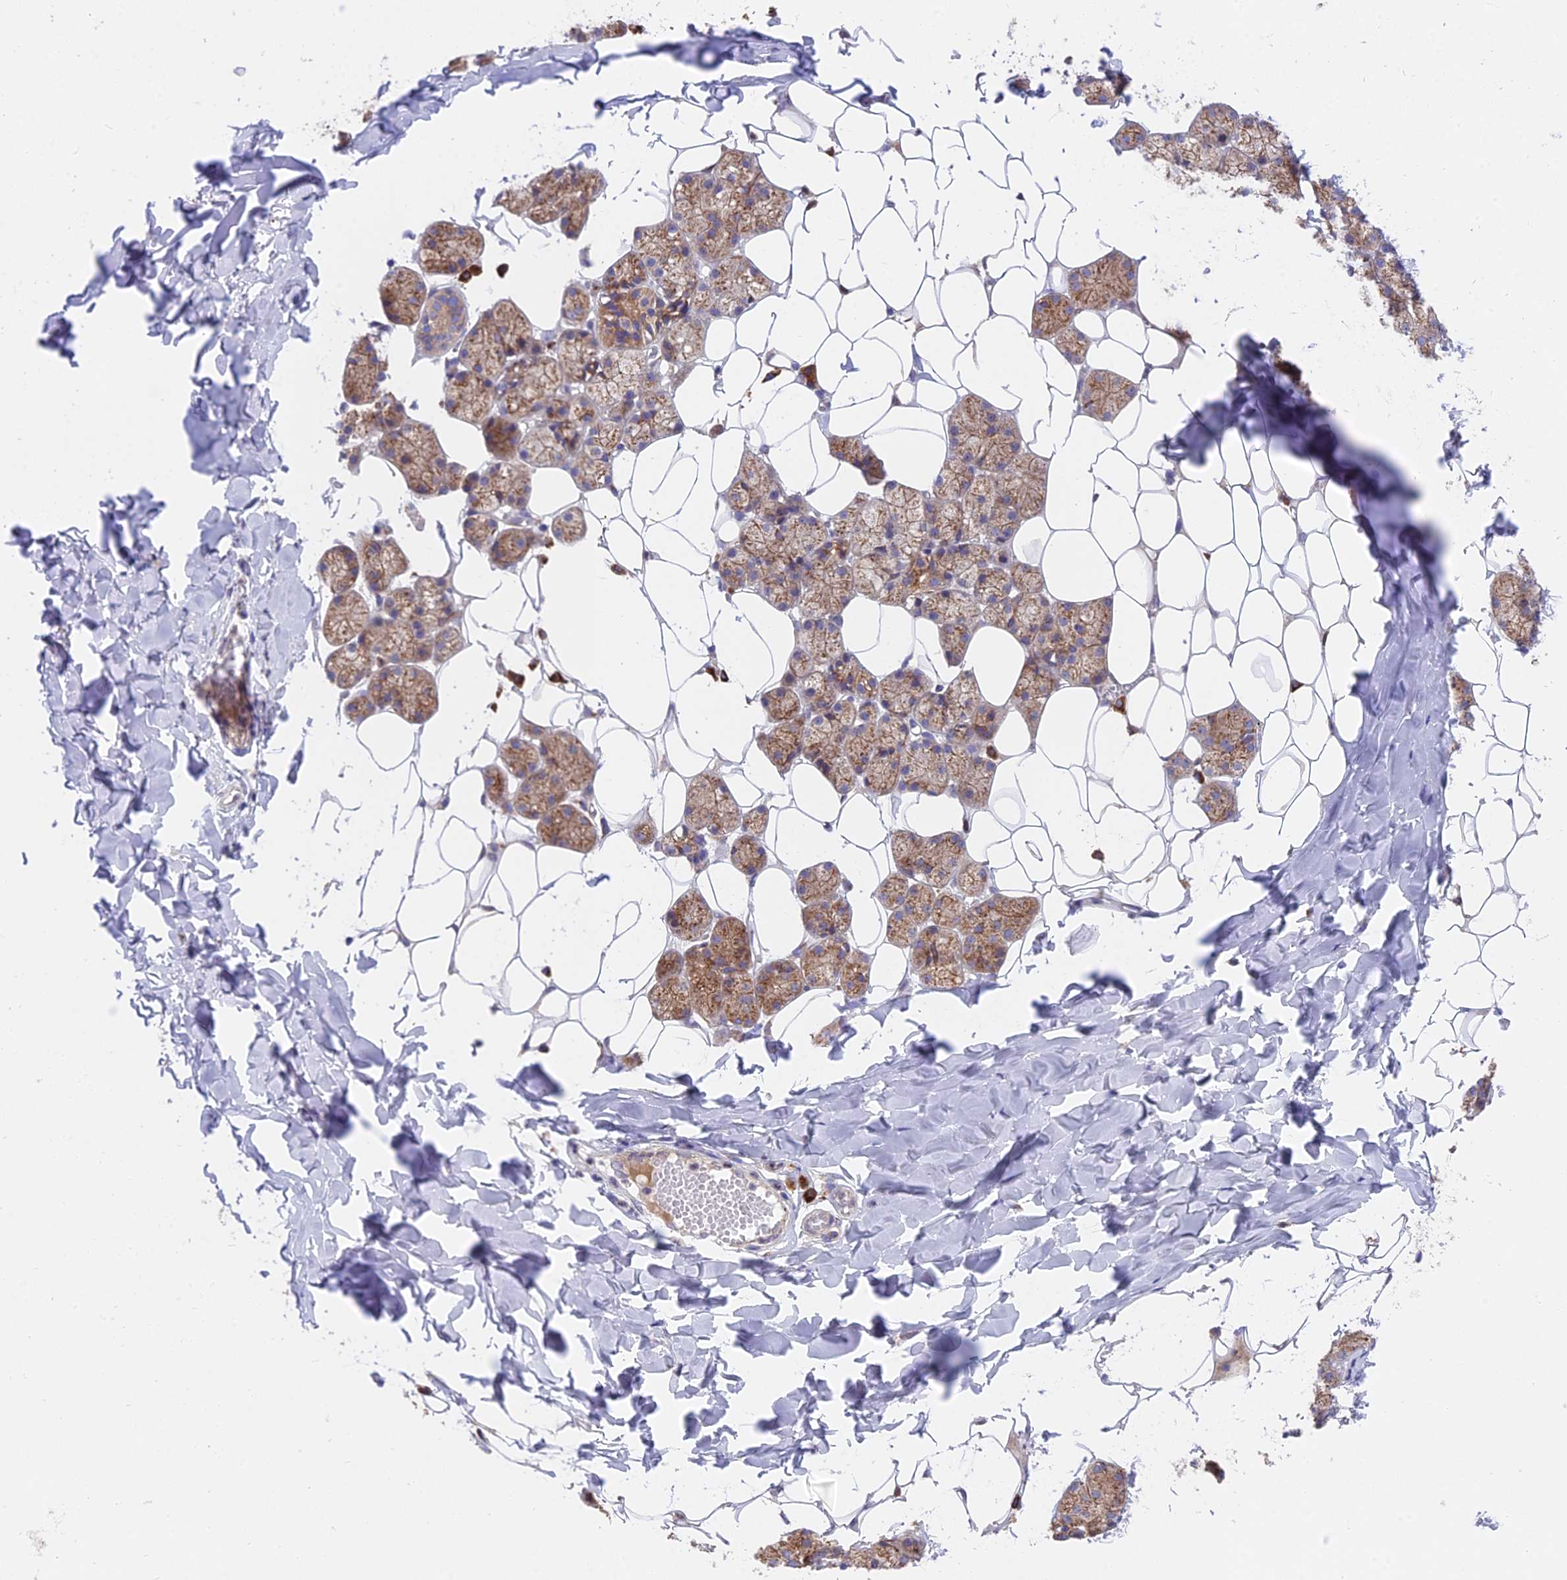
{"staining": {"intensity": "moderate", "quantity": ">75%", "location": "cytoplasmic/membranous"}, "tissue": "salivary gland", "cell_type": "Glandular cells", "image_type": "normal", "snomed": [{"axis": "morphology", "description": "Normal tissue, NOS"}, {"axis": "topography", "description": "Salivary gland"}], "caption": "Protein expression analysis of unremarkable human salivary gland reveals moderate cytoplasmic/membranous staining in about >75% of glandular cells. (IHC, brightfield microscopy, high magnification).", "gene": "TBC1D20", "patient": {"sex": "female", "age": 33}}